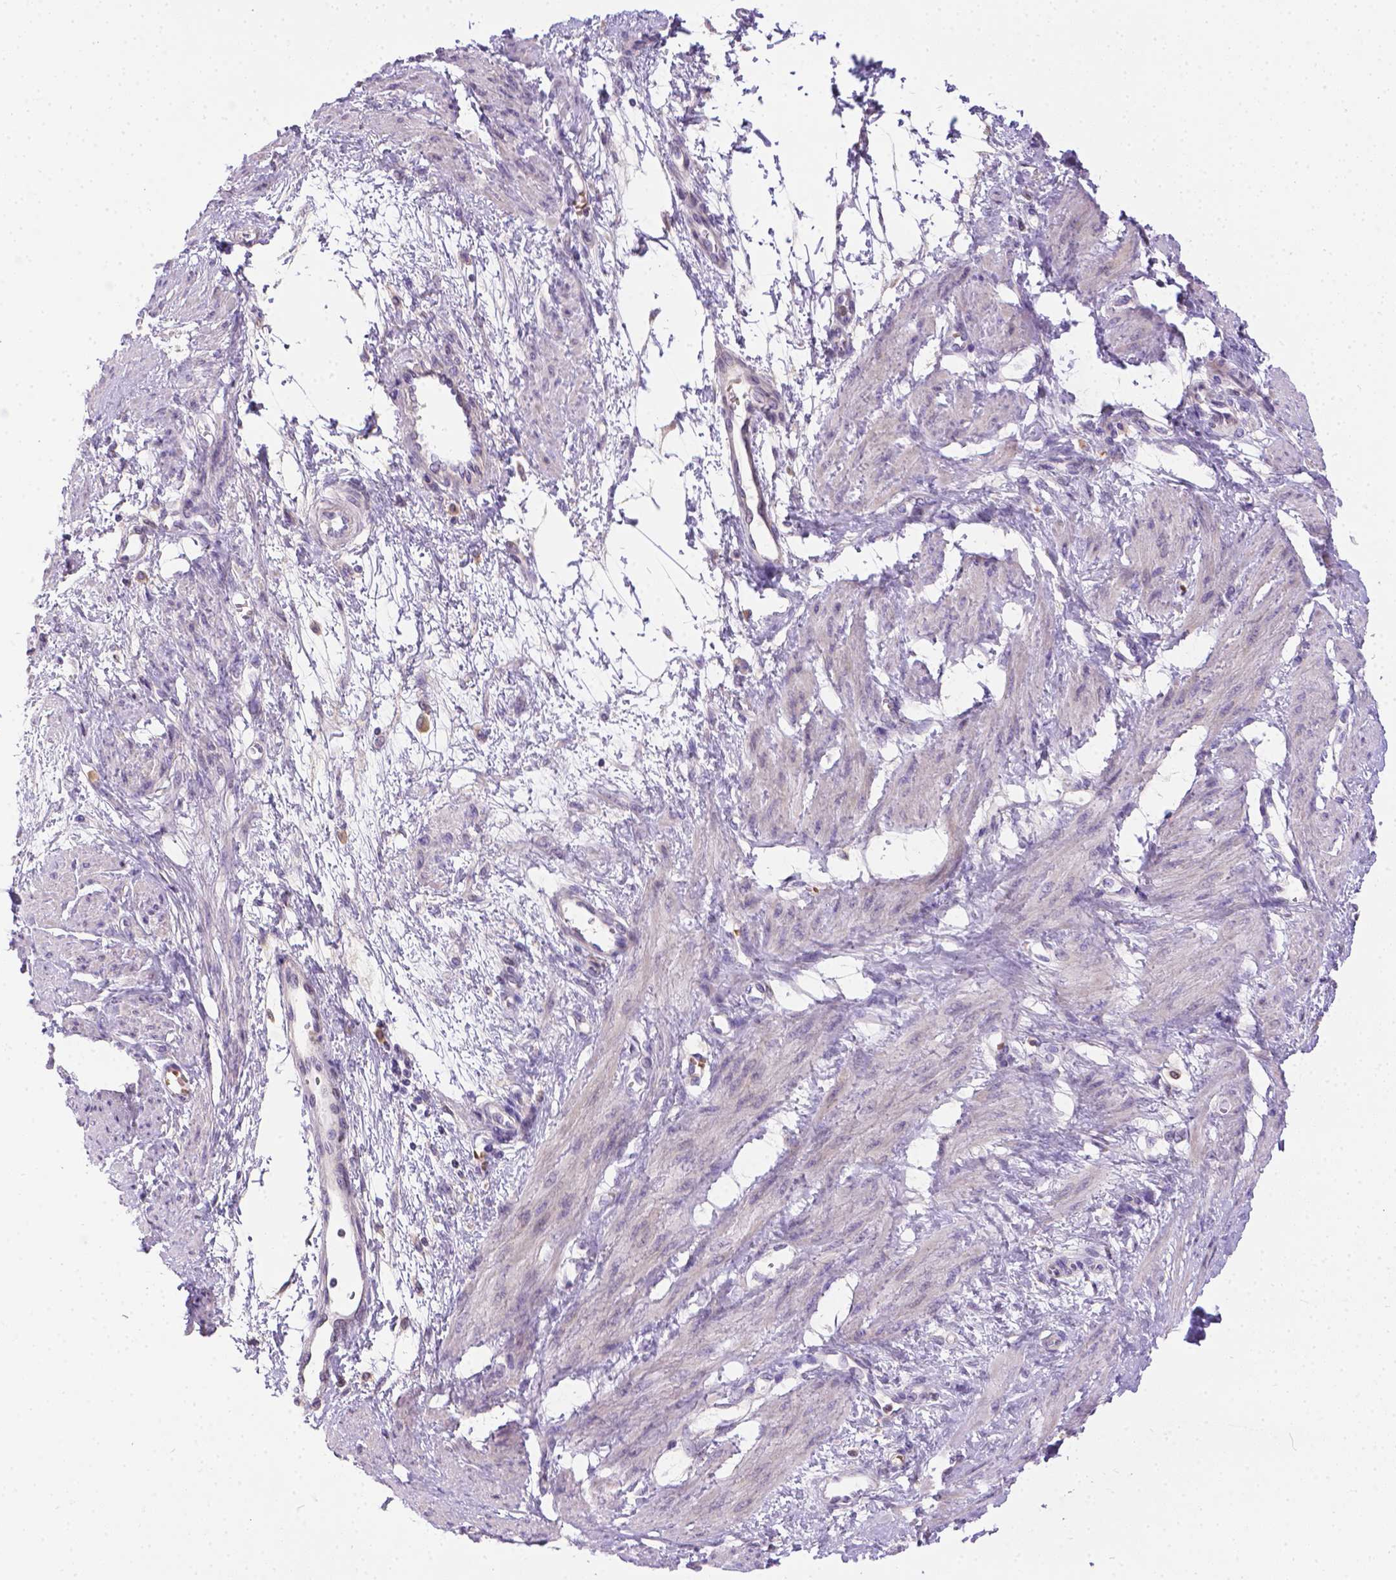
{"staining": {"intensity": "negative", "quantity": "none", "location": "none"}, "tissue": "smooth muscle", "cell_type": "Smooth muscle cells", "image_type": "normal", "snomed": [{"axis": "morphology", "description": "Normal tissue, NOS"}, {"axis": "topography", "description": "Smooth muscle"}, {"axis": "topography", "description": "Uterus"}], "caption": "Immunohistochemistry (IHC) micrograph of unremarkable smooth muscle: smooth muscle stained with DAB (3,3'-diaminobenzidine) demonstrates no significant protein staining in smooth muscle cells.", "gene": "TM4SF18", "patient": {"sex": "female", "age": 39}}